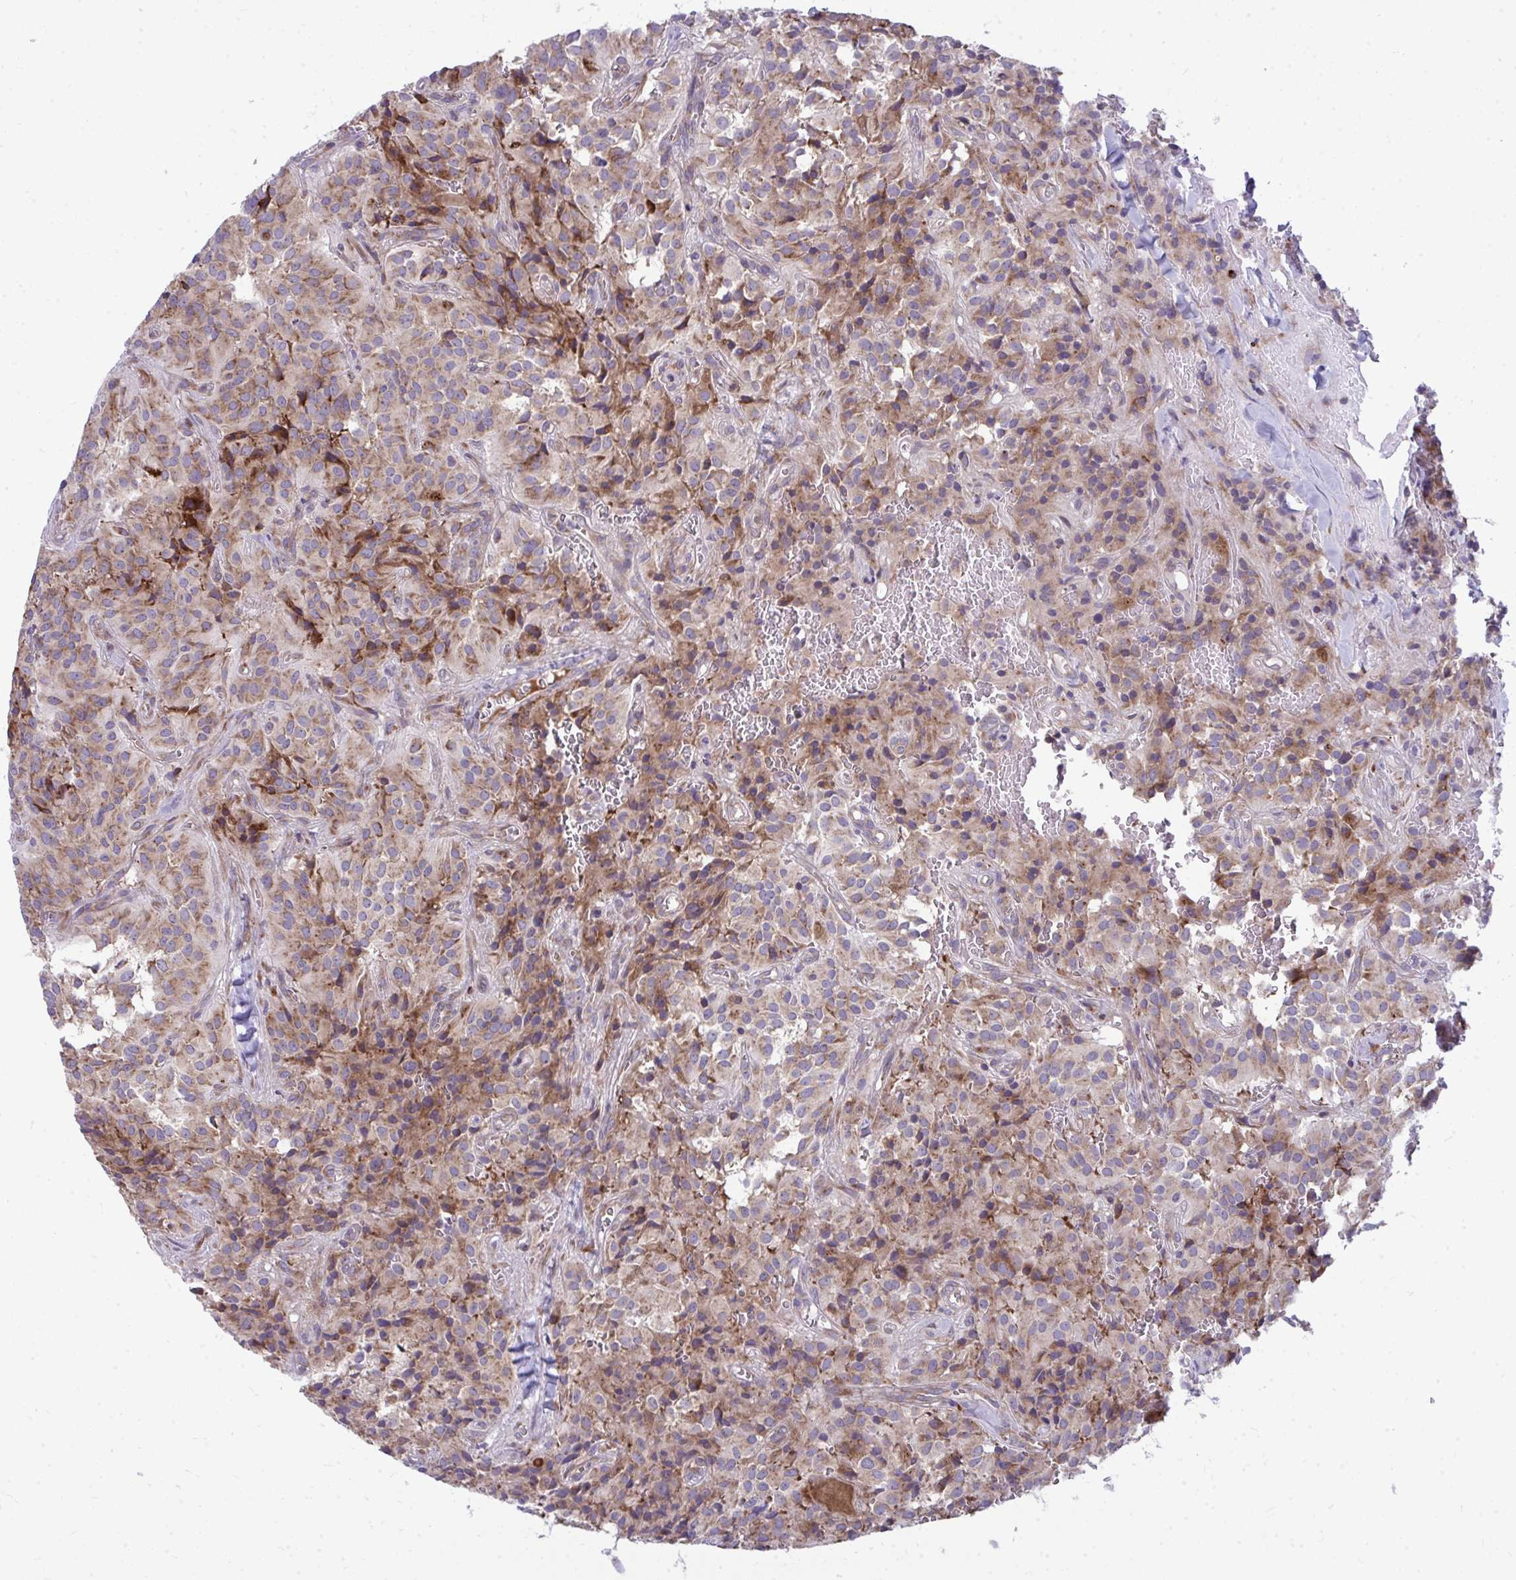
{"staining": {"intensity": "weak", "quantity": ">75%", "location": "cytoplasmic/membranous"}, "tissue": "glioma", "cell_type": "Tumor cells", "image_type": "cancer", "snomed": [{"axis": "morphology", "description": "Glioma, malignant, Low grade"}, {"axis": "topography", "description": "Brain"}], "caption": "Weak cytoplasmic/membranous protein expression is identified in about >75% of tumor cells in malignant glioma (low-grade). (Stains: DAB in brown, nuclei in blue, Microscopy: brightfield microscopy at high magnification).", "gene": "GFPT2", "patient": {"sex": "male", "age": 42}}